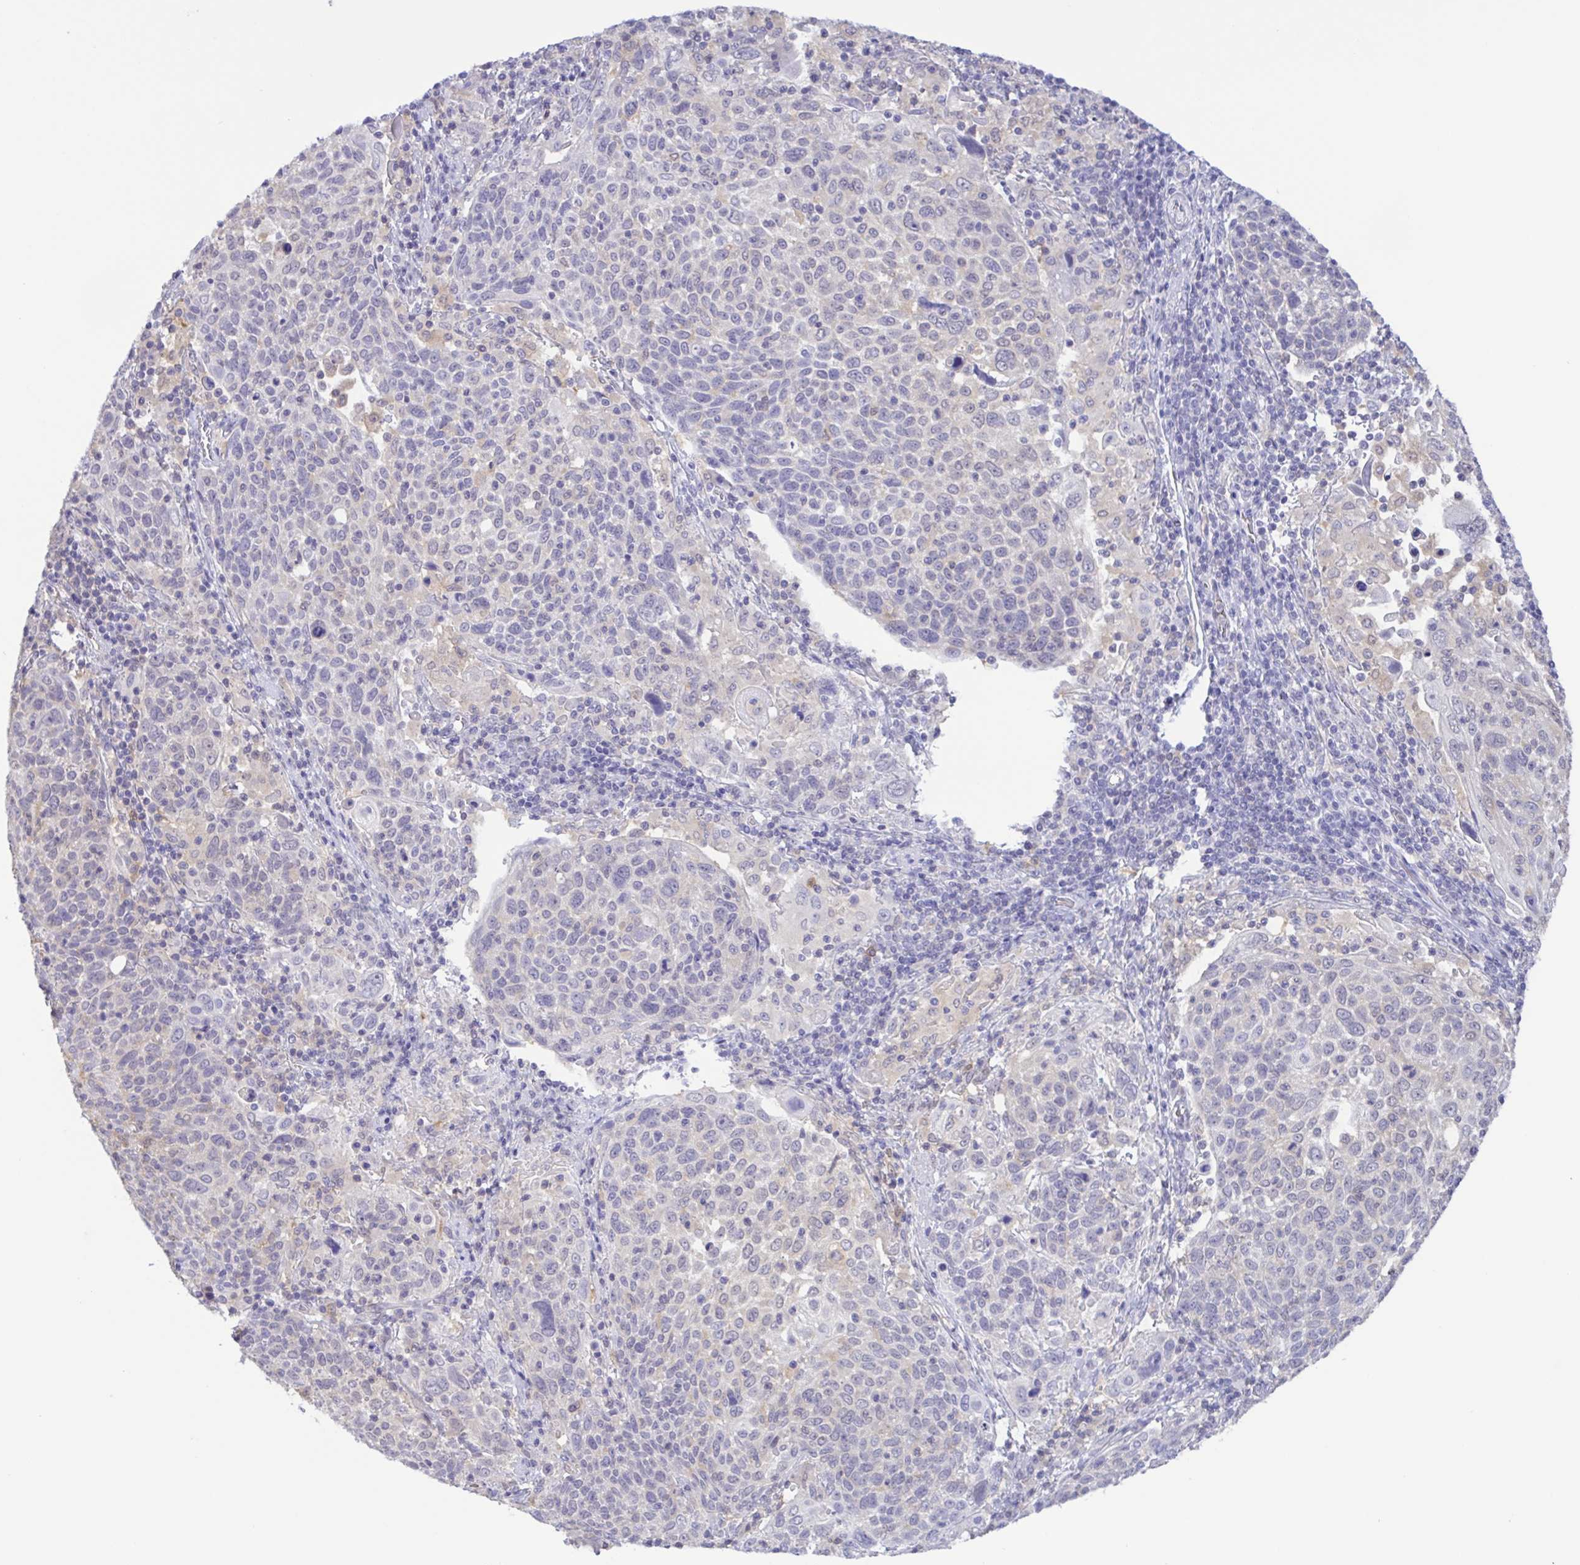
{"staining": {"intensity": "negative", "quantity": "none", "location": "none"}, "tissue": "cervical cancer", "cell_type": "Tumor cells", "image_type": "cancer", "snomed": [{"axis": "morphology", "description": "Squamous cell carcinoma, NOS"}, {"axis": "topography", "description": "Cervix"}], "caption": "Human cervical cancer stained for a protein using immunohistochemistry (IHC) reveals no staining in tumor cells.", "gene": "LDHC", "patient": {"sex": "female", "age": 61}}